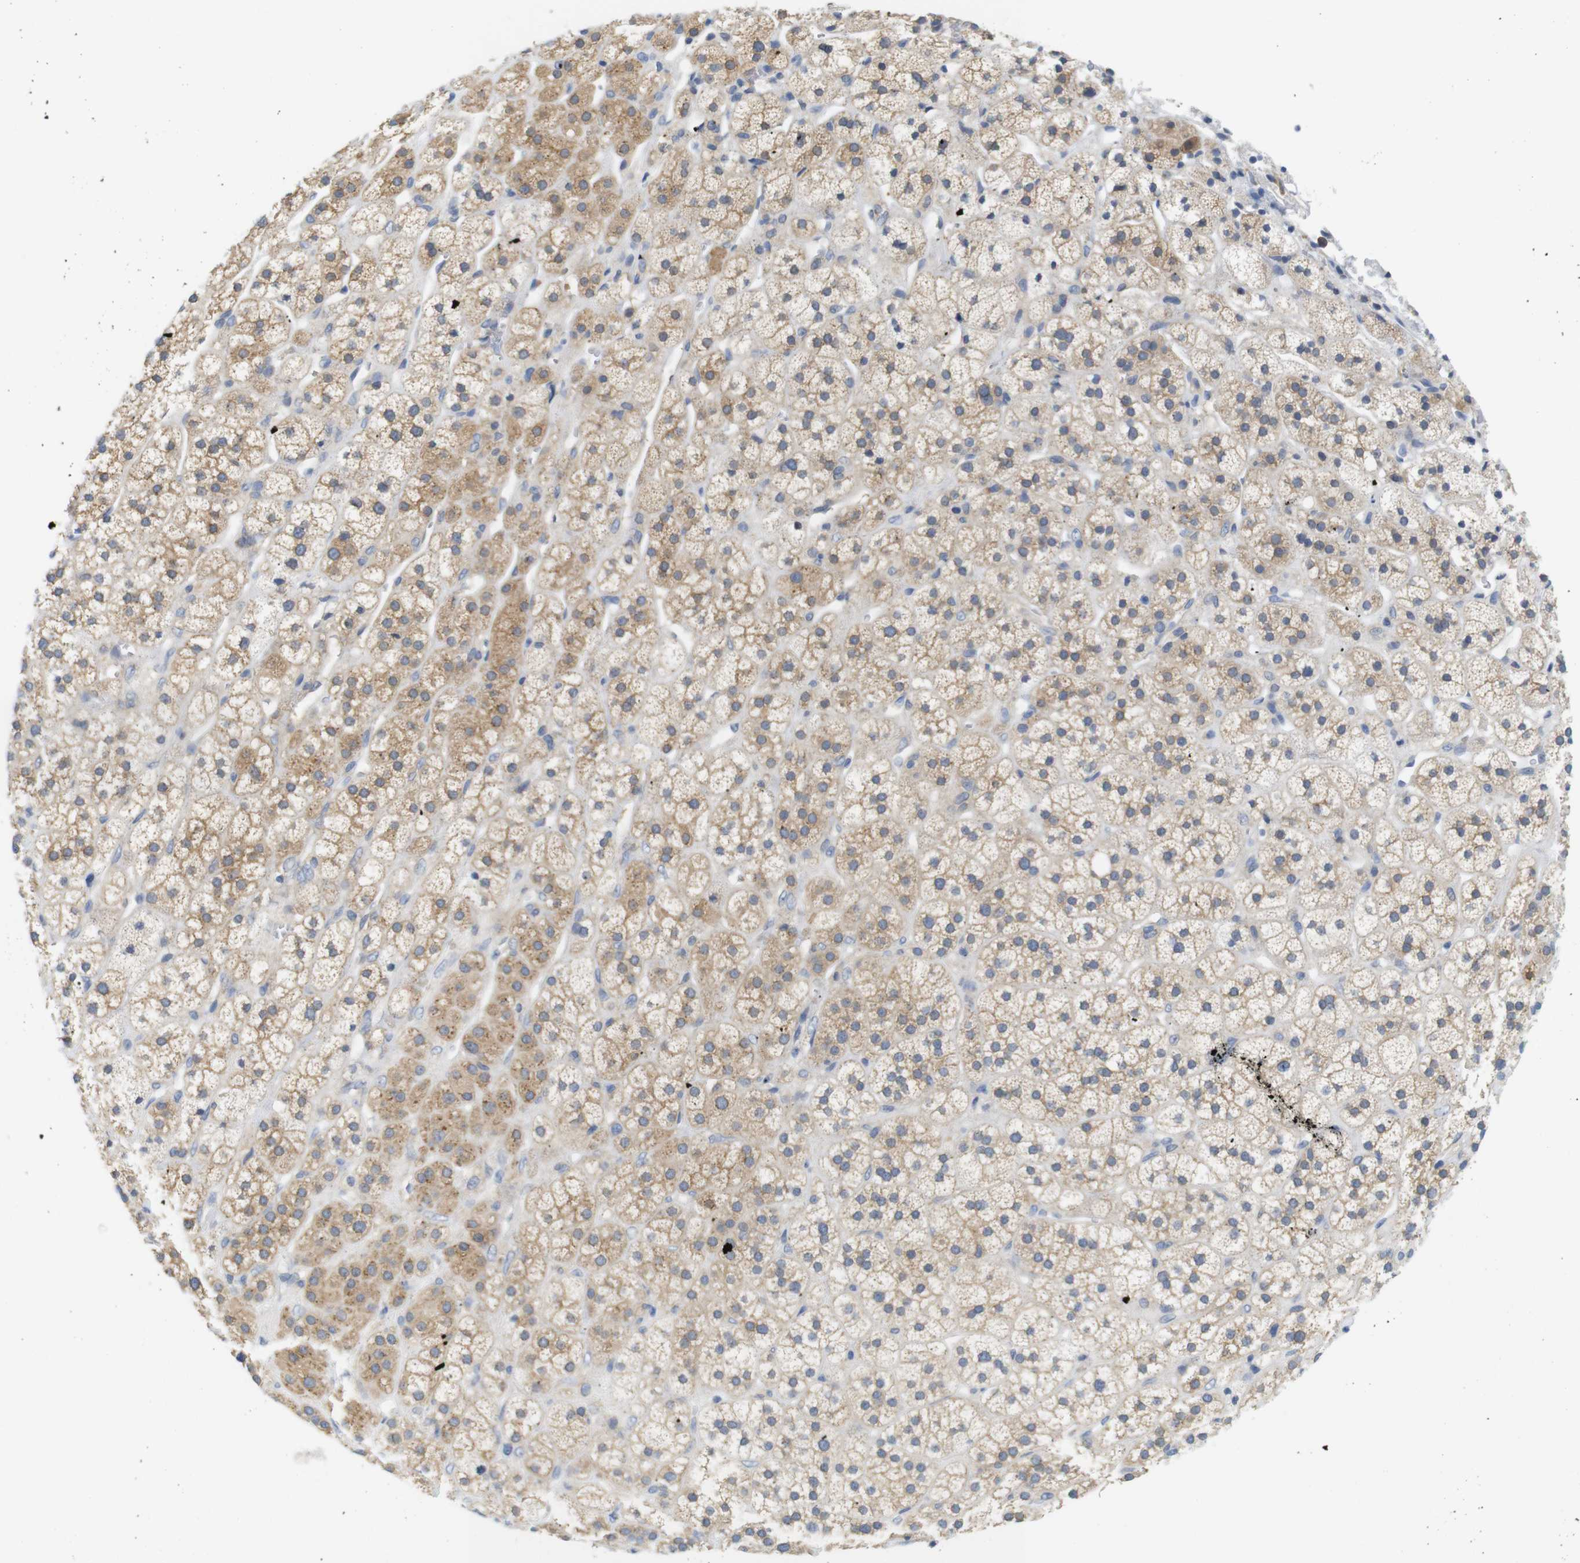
{"staining": {"intensity": "moderate", "quantity": ">75%", "location": "cytoplasmic/membranous"}, "tissue": "adrenal gland", "cell_type": "Glandular cells", "image_type": "normal", "snomed": [{"axis": "morphology", "description": "Normal tissue, NOS"}, {"axis": "topography", "description": "Adrenal gland"}], "caption": "Immunohistochemical staining of normal human adrenal gland reveals medium levels of moderate cytoplasmic/membranous staining in about >75% of glandular cells. The protein is shown in brown color, while the nuclei are stained blue.", "gene": "NEBL", "patient": {"sex": "male", "age": 56}}